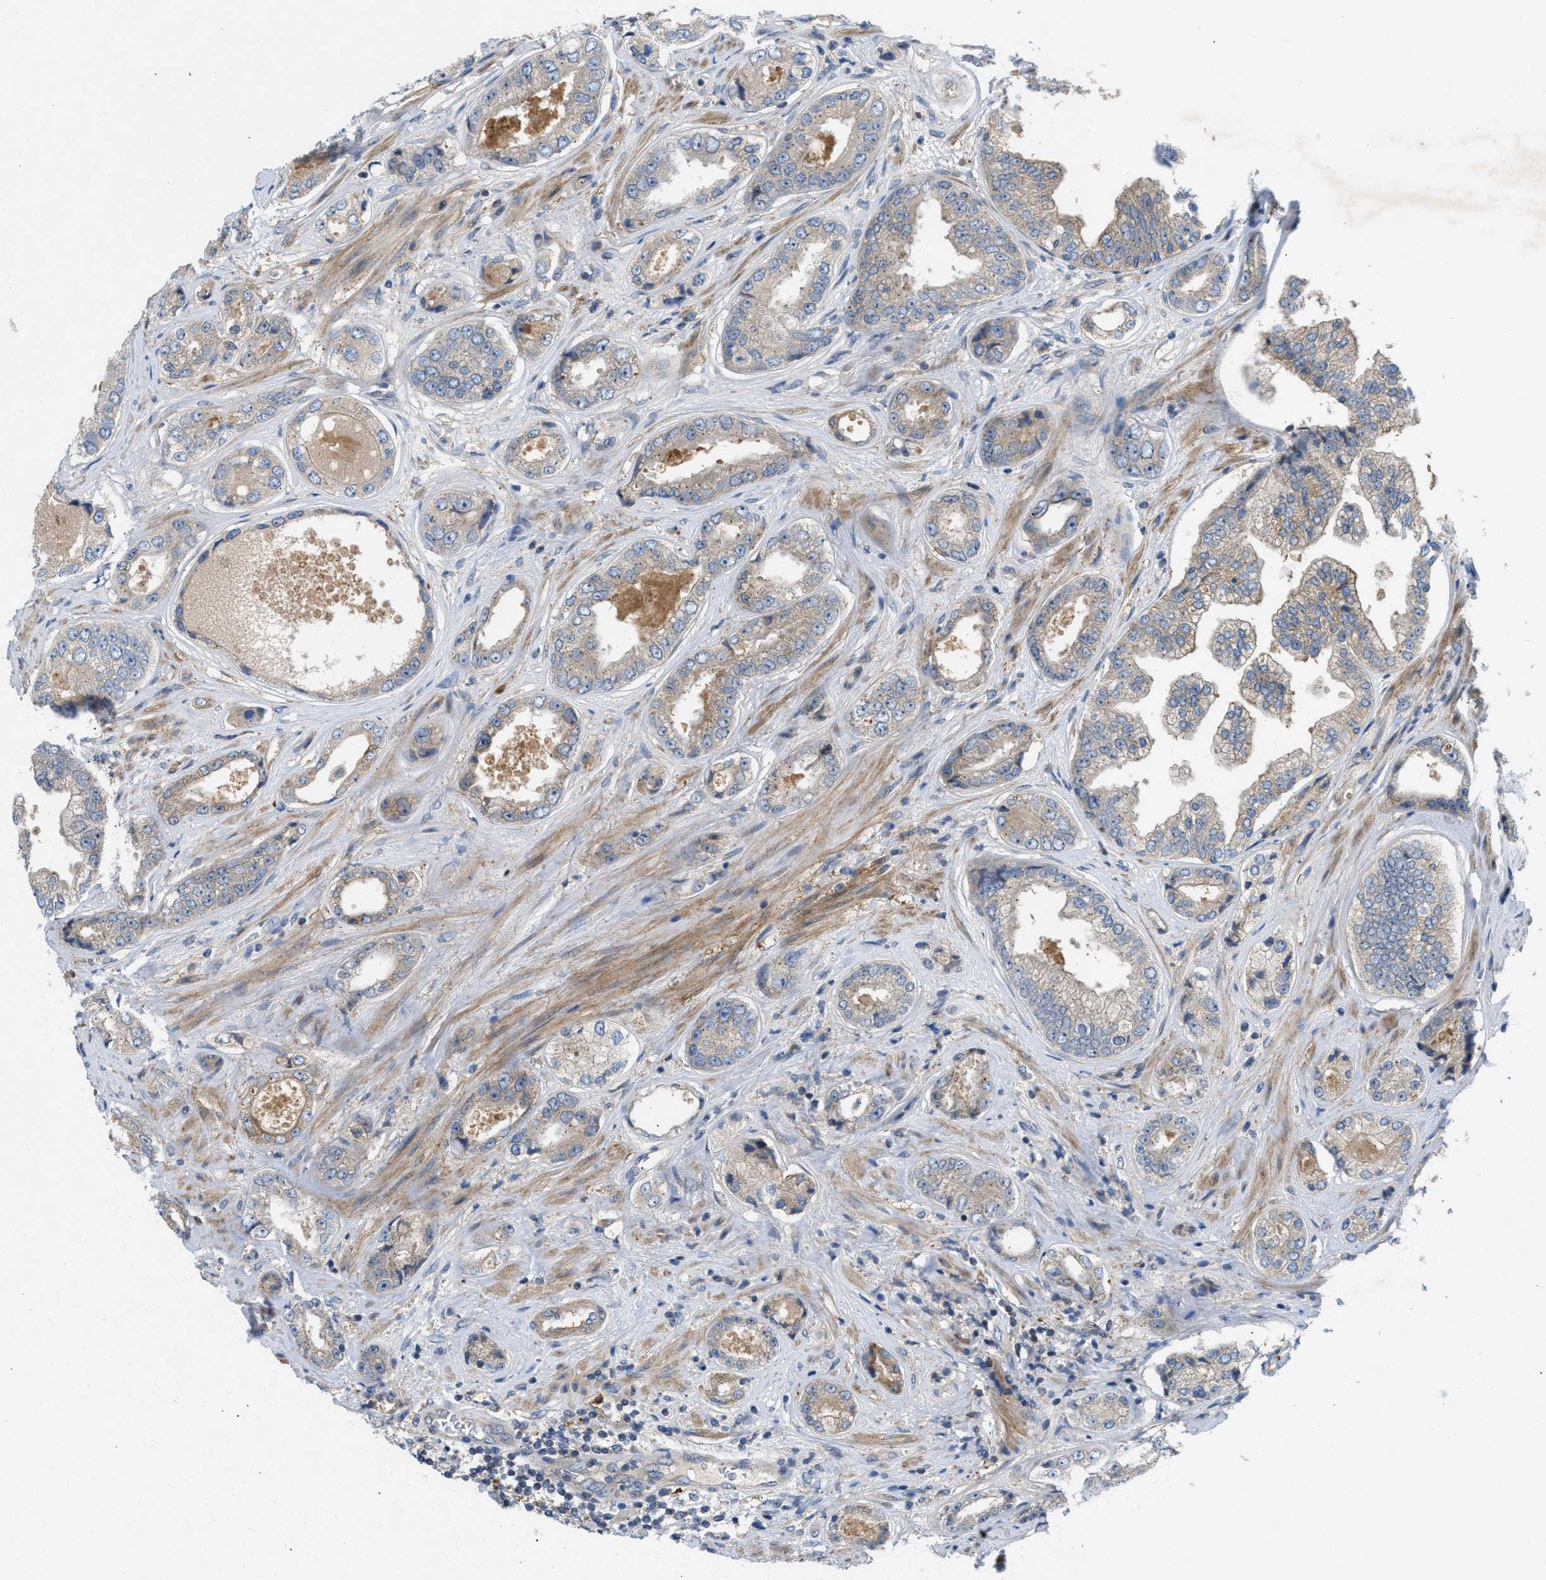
{"staining": {"intensity": "weak", "quantity": "<25%", "location": "cytoplasmic/membranous"}, "tissue": "prostate cancer", "cell_type": "Tumor cells", "image_type": "cancer", "snomed": [{"axis": "morphology", "description": "Adenocarcinoma, High grade"}, {"axis": "topography", "description": "Prostate"}], "caption": "A histopathology image of prostate cancer stained for a protein demonstrates no brown staining in tumor cells. Nuclei are stained in blue.", "gene": "CYB5D1", "patient": {"sex": "male", "age": 61}}